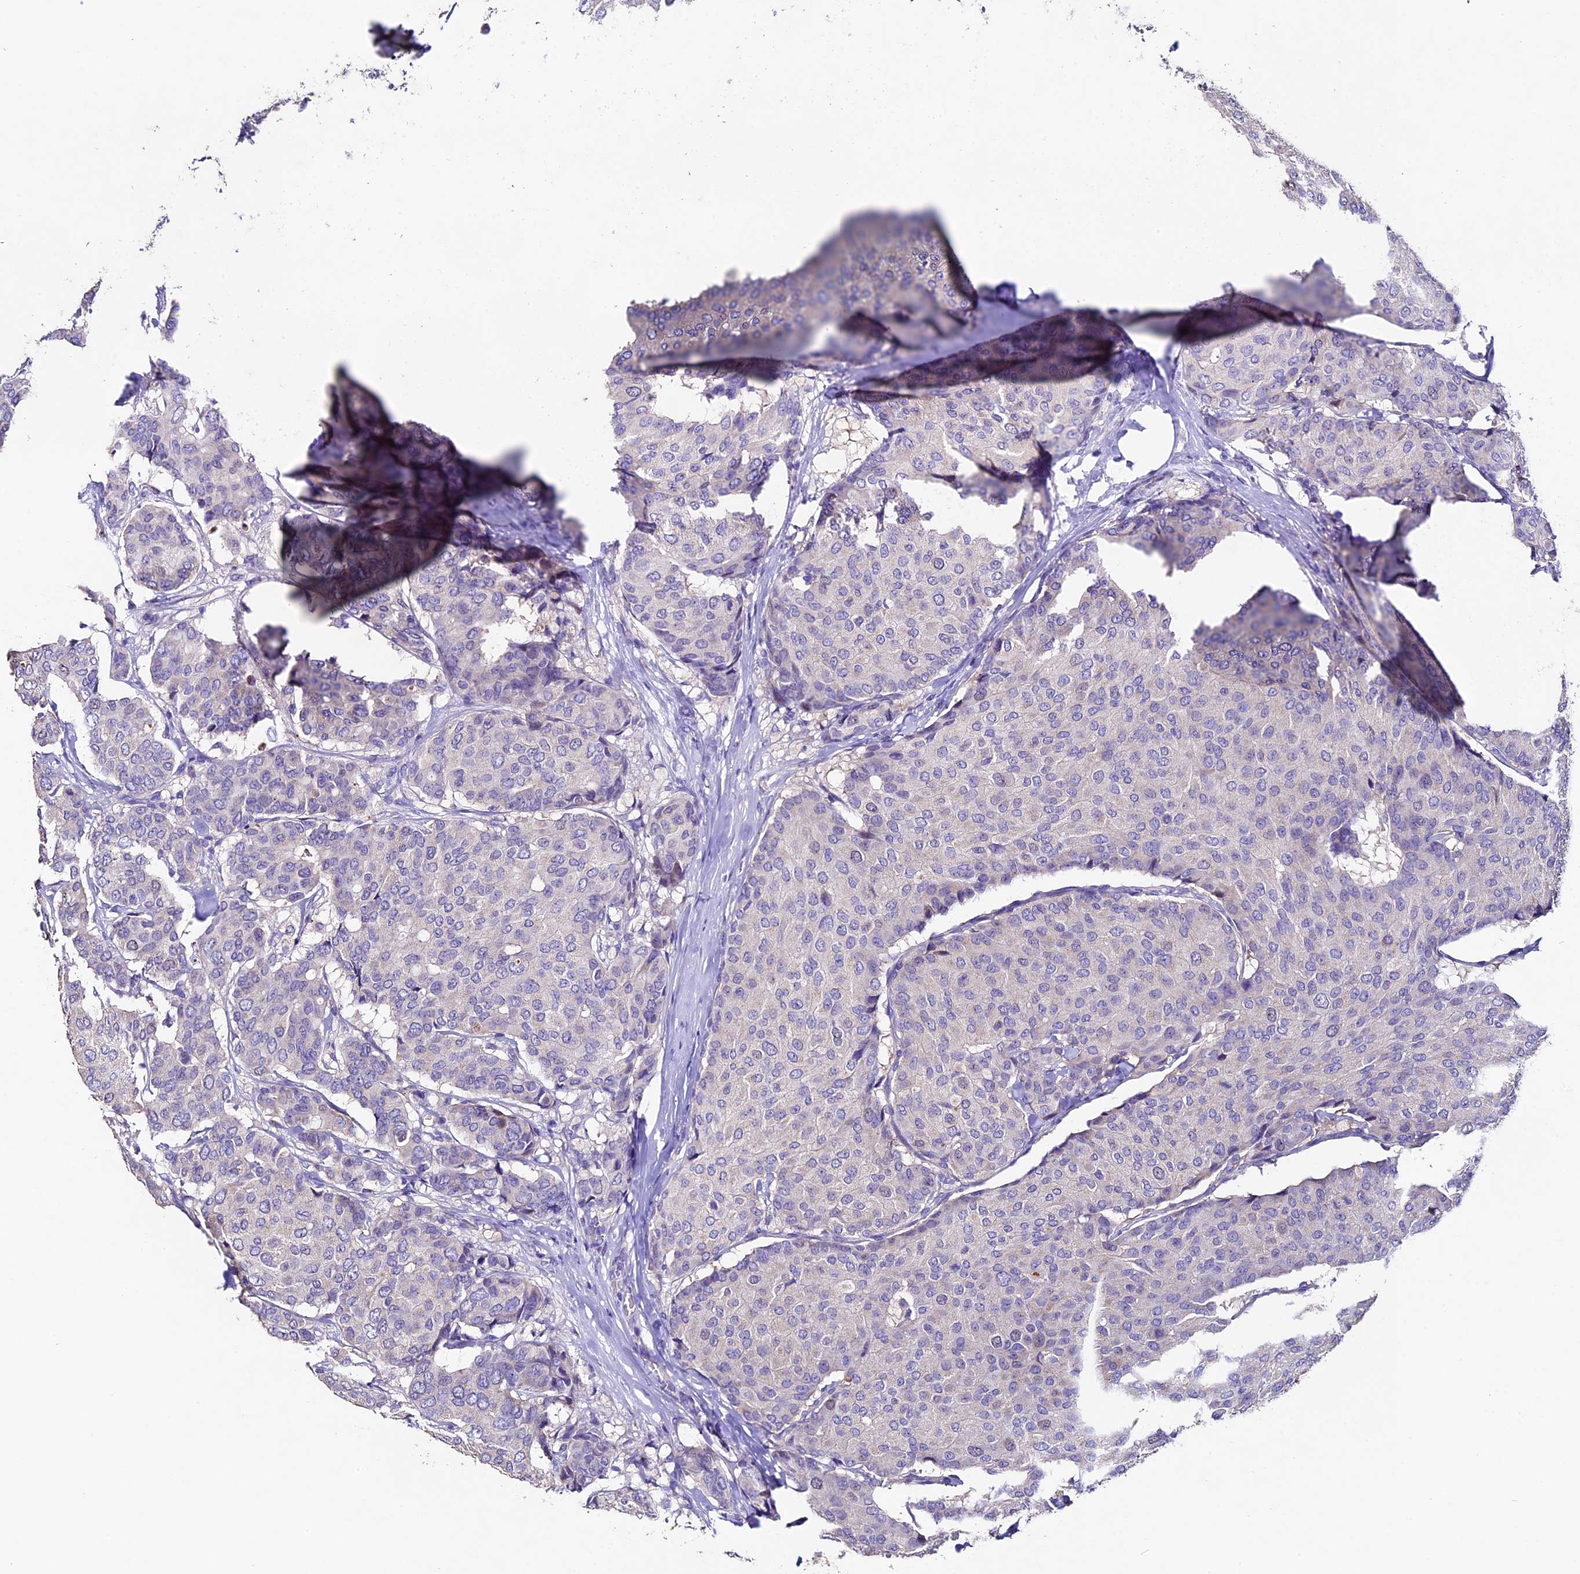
{"staining": {"intensity": "negative", "quantity": "none", "location": "none"}, "tissue": "breast cancer", "cell_type": "Tumor cells", "image_type": "cancer", "snomed": [{"axis": "morphology", "description": "Duct carcinoma"}, {"axis": "topography", "description": "Breast"}], "caption": "Breast cancer (invasive ductal carcinoma) stained for a protein using immunohistochemistry reveals no staining tumor cells.", "gene": "FBXW9", "patient": {"sex": "female", "age": 75}}